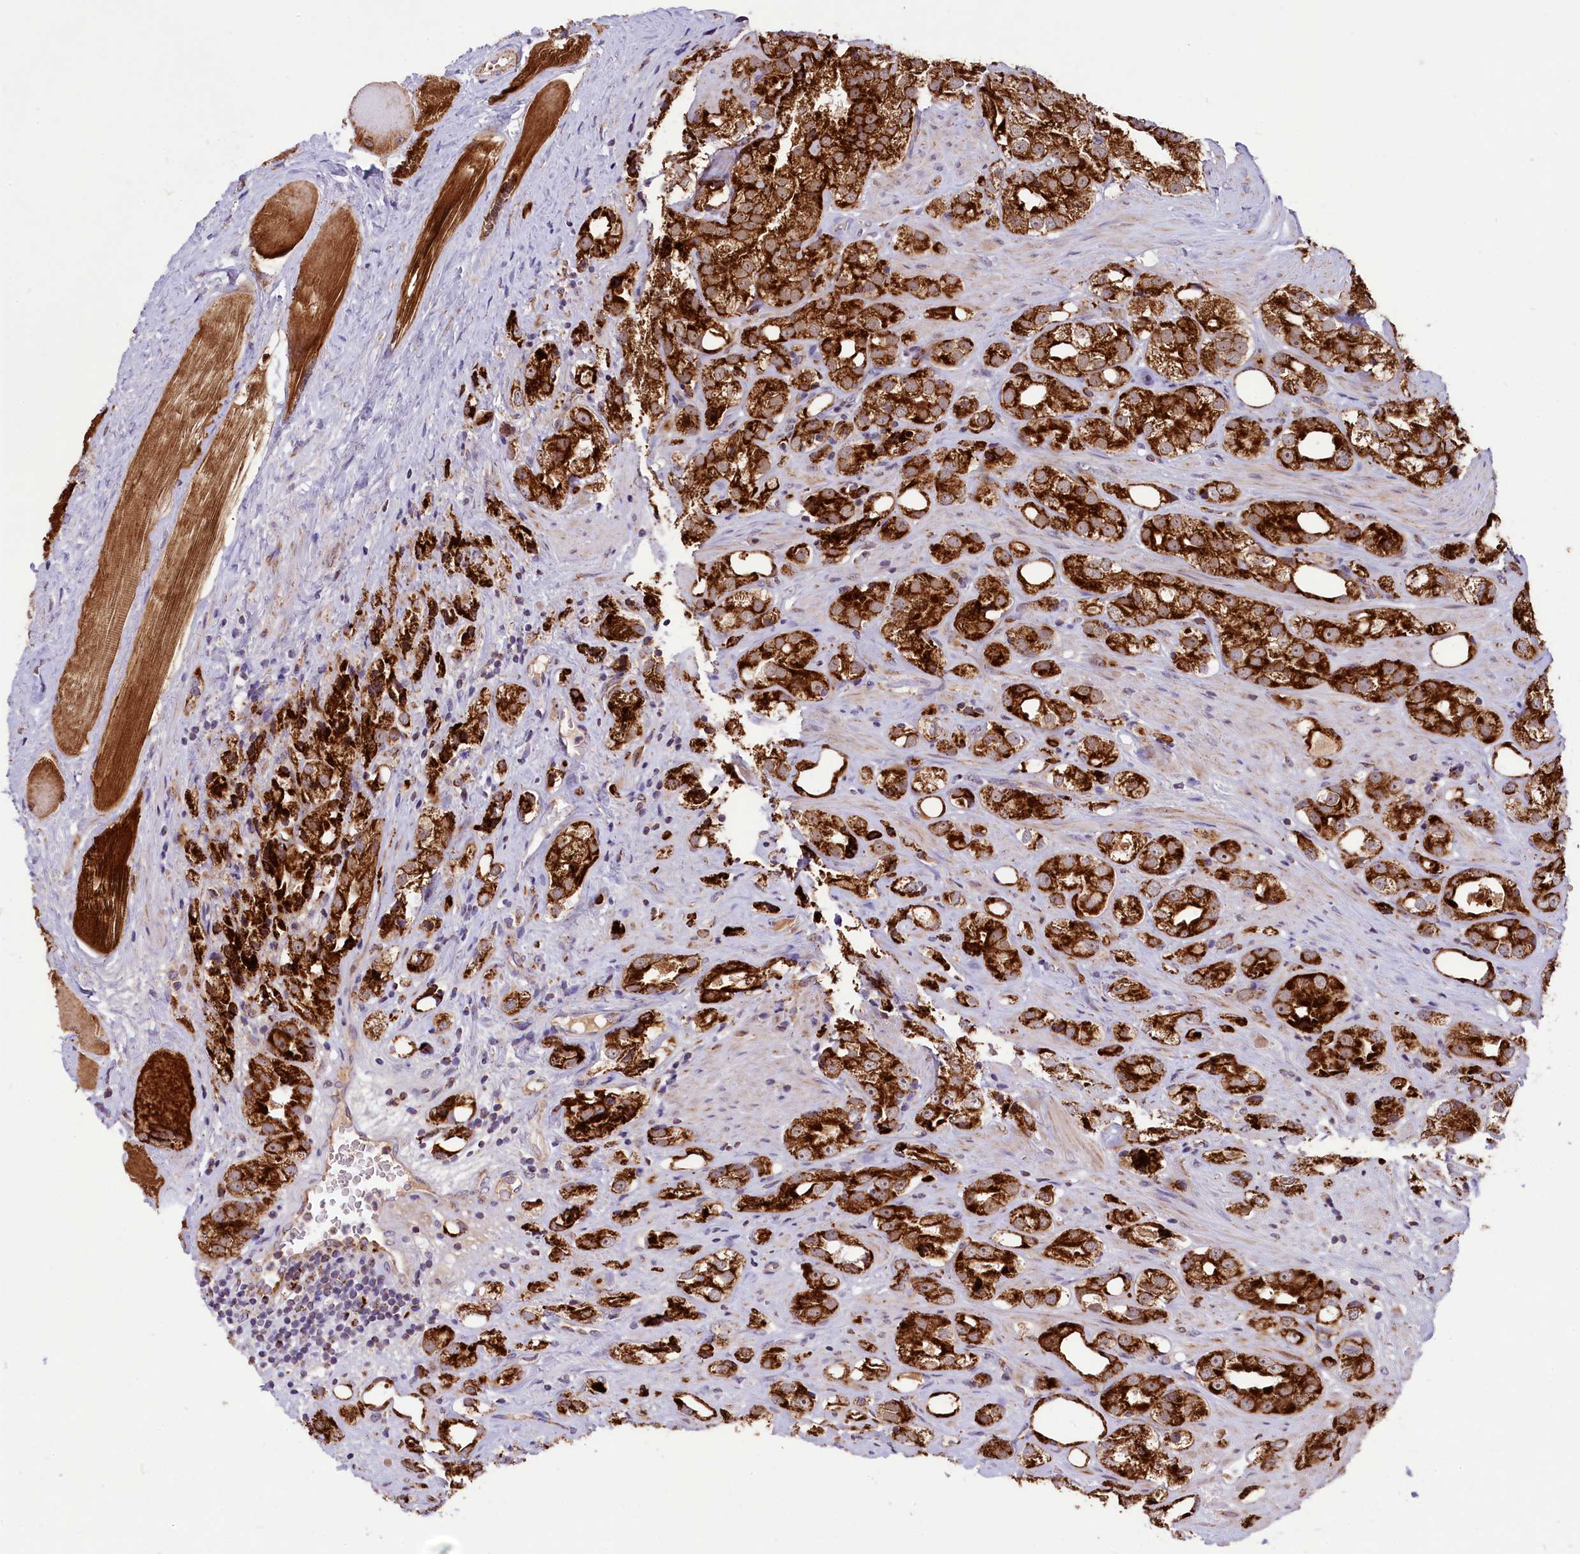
{"staining": {"intensity": "strong", "quantity": ">75%", "location": "cytoplasmic/membranous"}, "tissue": "prostate cancer", "cell_type": "Tumor cells", "image_type": "cancer", "snomed": [{"axis": "morphology", "description": "Adenocarcinoma, NOS"}, {"axis": "topography", "description": "Prostate"}], "caption": "Immunohistochemistry staining of prostate cancer (adenocarcinoma), which exhibits high levels of strong cytoplasmic/membranous expression in approximately >75% of tumor cells indicating strong cytoplasmic/membranous protein positivity. The staining was performed using DAB (3,3'-diaminobenzidine) (brown) for protein detection and nuclei were counterstained in hematoxylin (blue).", "gene": "COX17", "patient": {"sex": "male", "age": 79}}